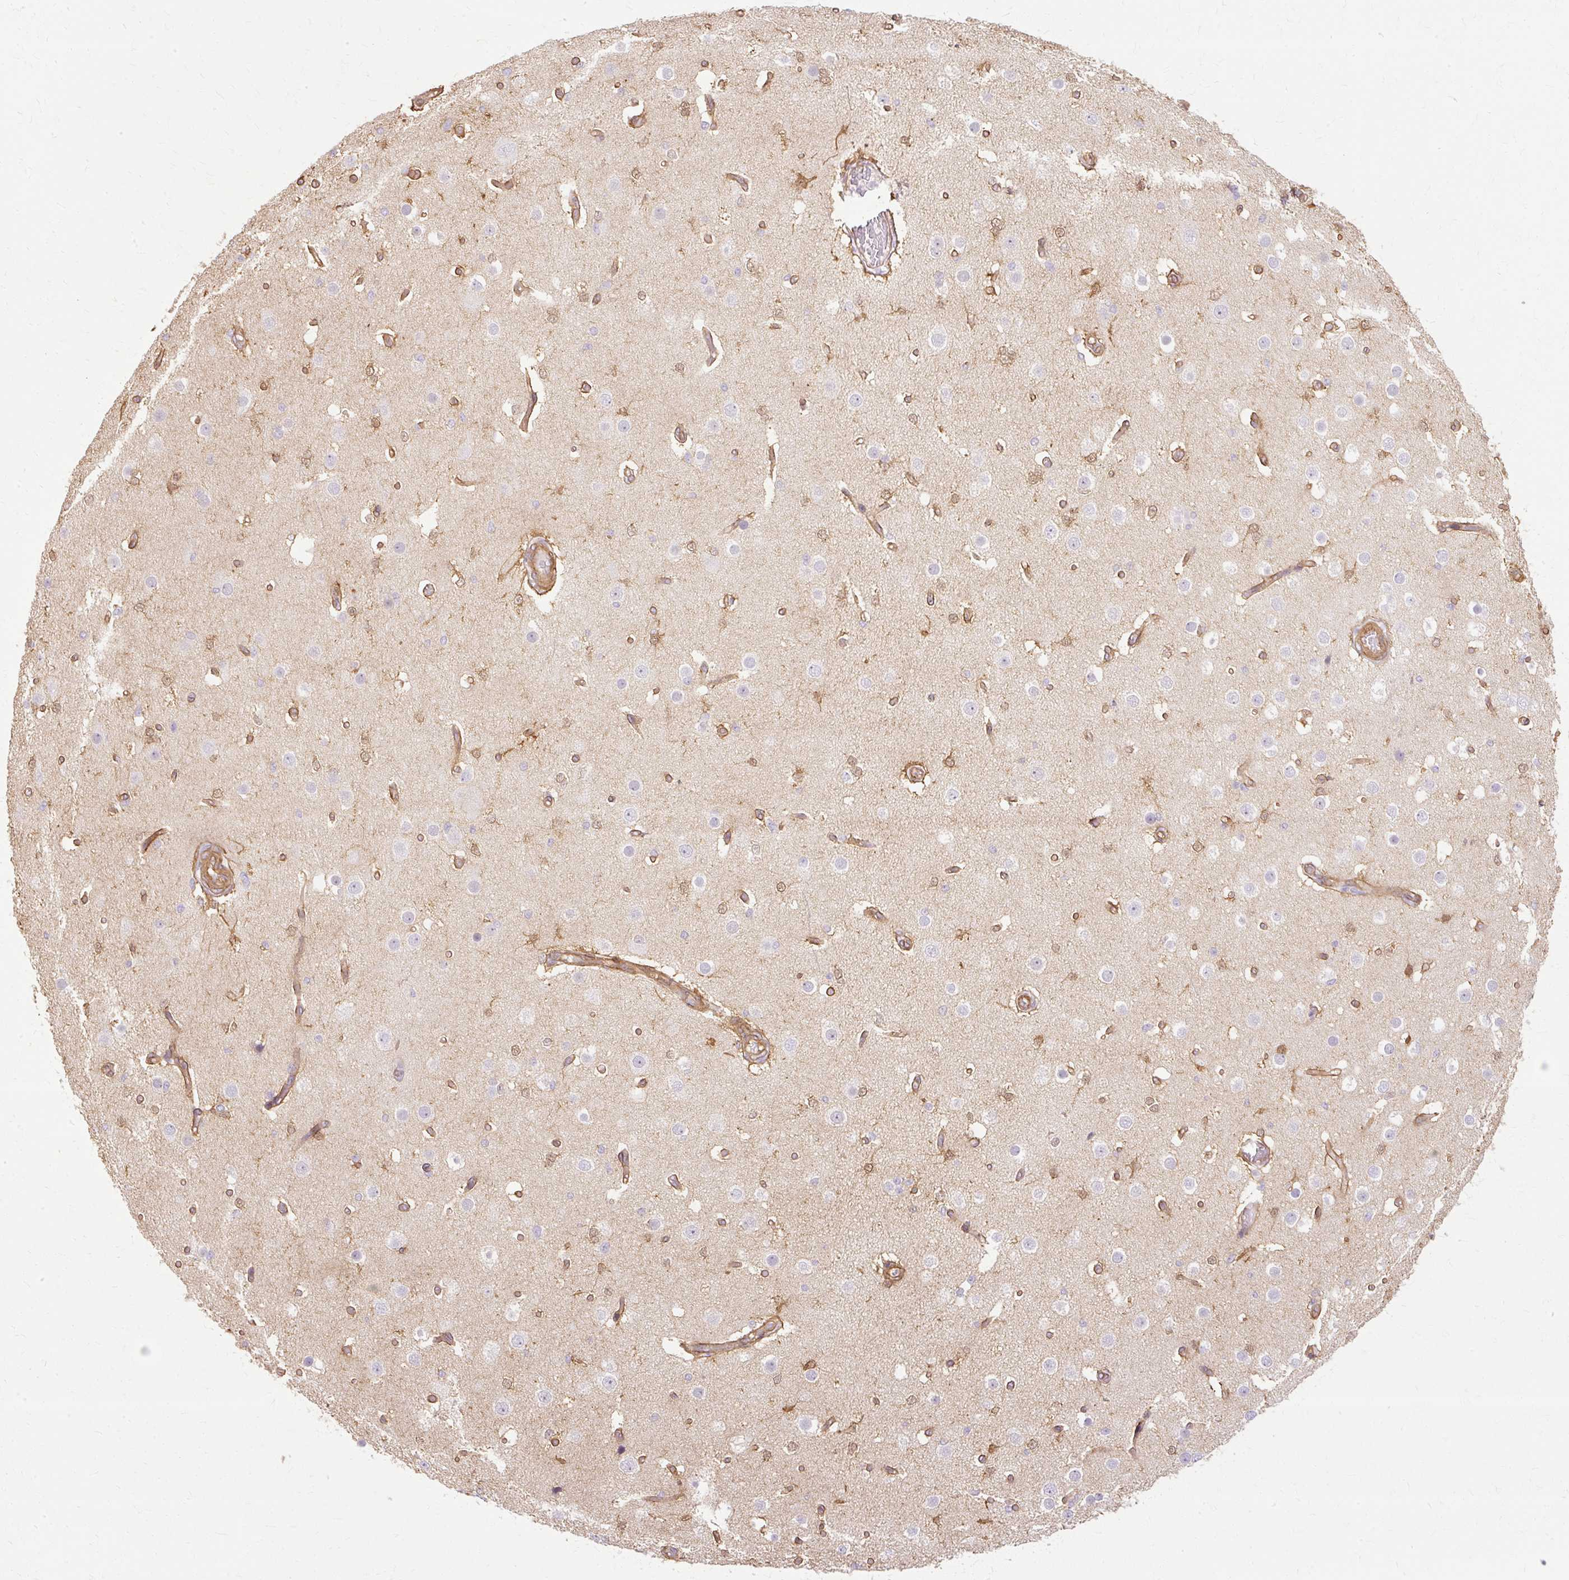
{"staining": {"intensity": "moderate", "quantity": ">75%", "location": "cytoplasmic/membranous"}, "tissue": "cerebral cortex", "cell_type": "Endothelial cells", "image_type": "normal", "snomed": [{"axis": "morphology", "description": "Normal tissue, NOS"}, {"axis": "morphology", "description": "Inflammation, NOS"}, {"axis": "topography", "description": "Cerebral cortex"}], "caption": "A medium amount of moderate cytoplasmic/membranous staining is appreciated in approximately >75% of endothelial cells in unremarkable cerebral cortex. (DAB (3,3'-diaminobenzidine) = brown stain, brightfield microscopy at high magnification).", "gene": "CNN3", "patient": {"sex": "male", "age": 6}}